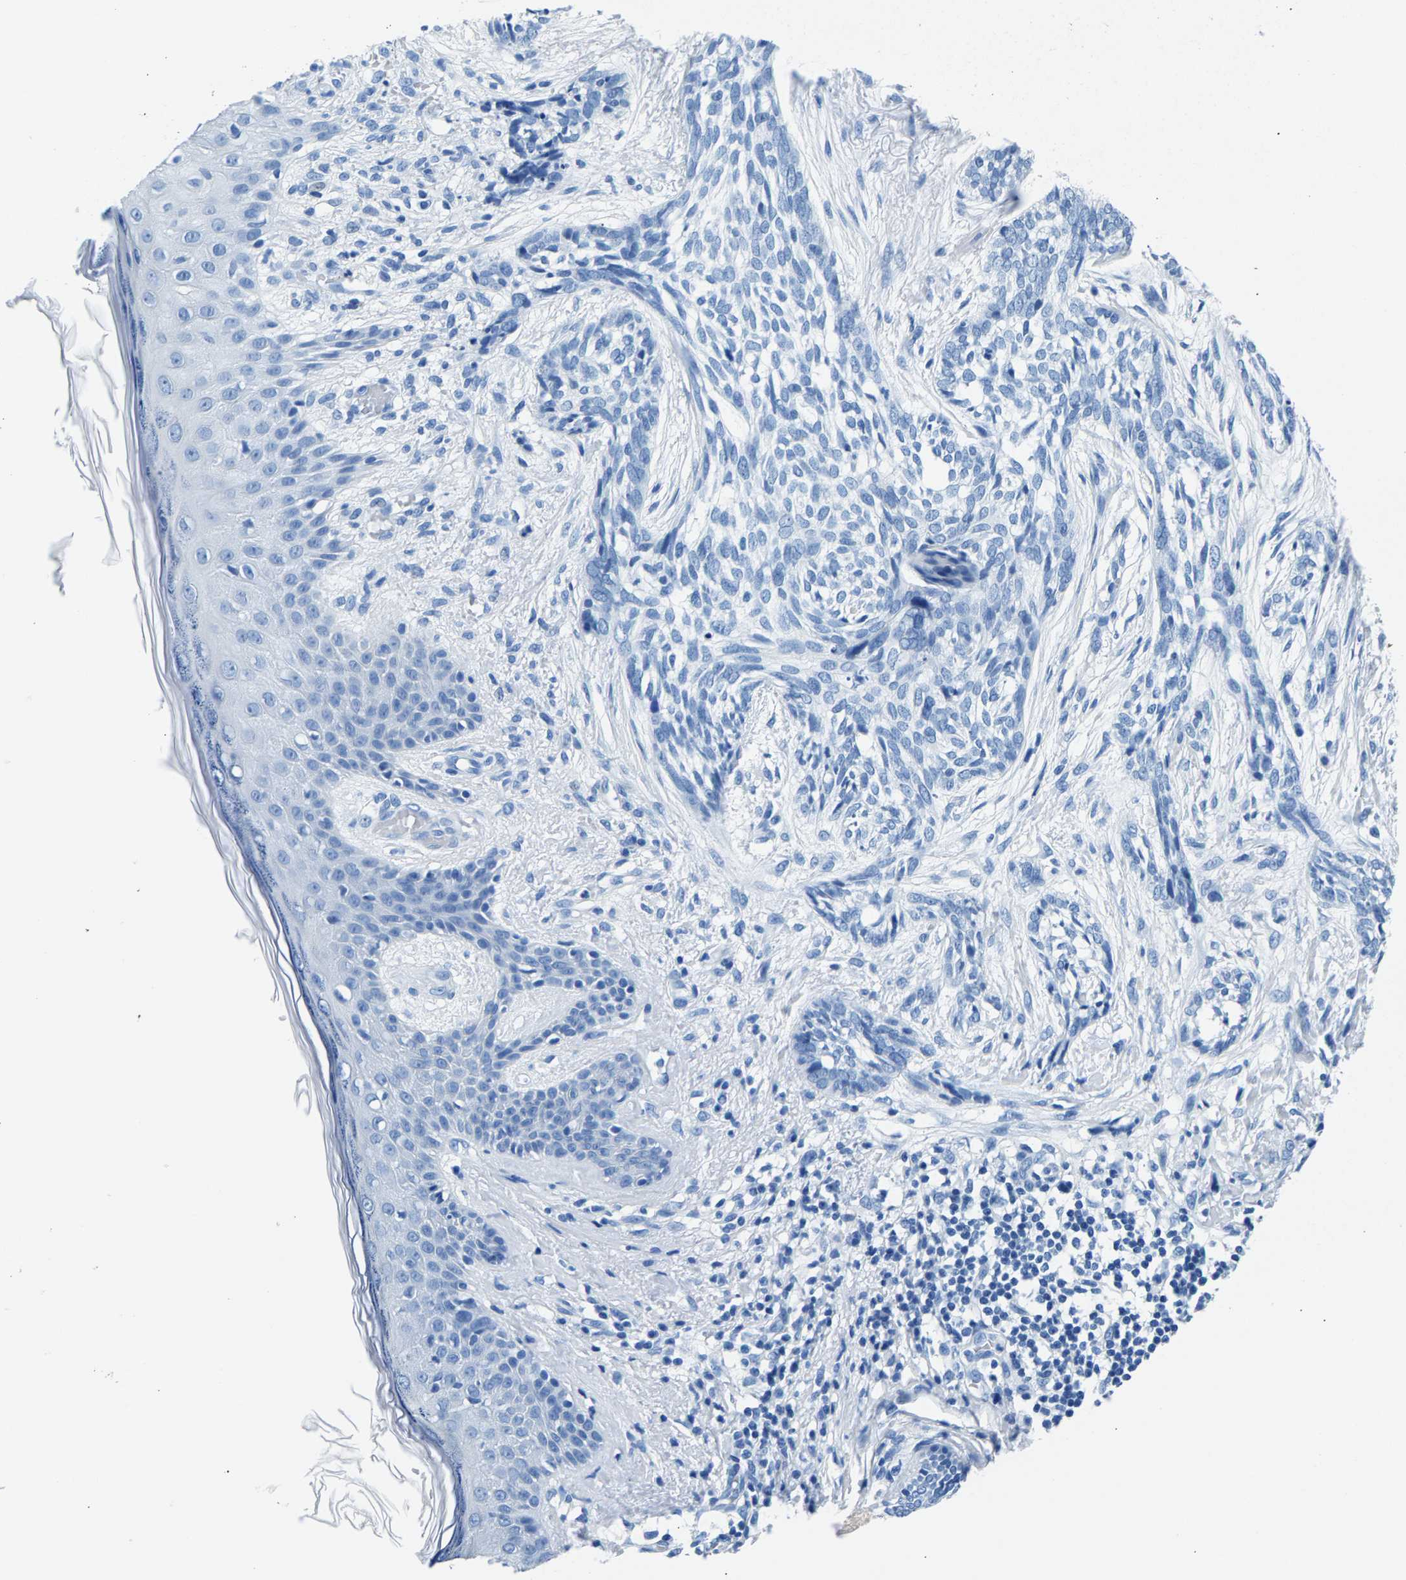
{"staining": {"intensity": "negative", "quantity": "none", "location": "none"}, "tissue": "skin cancer", "cell_type": "Tumor cells", "image_type": "cancer", "snomed": [{"axis": "morphology", "description": "Basal cell carcinoma"}, {"axis": "topography", "description": "Skin"}], "caption": "This histopathology image is of skin cancer stained with immunohistochemistry to label a protein in brown with the nuclei are counter-stained blue. There is no staining in tumor cells.", "gene": "CPS1", "patient": {"sex": "female", "age": 88}}